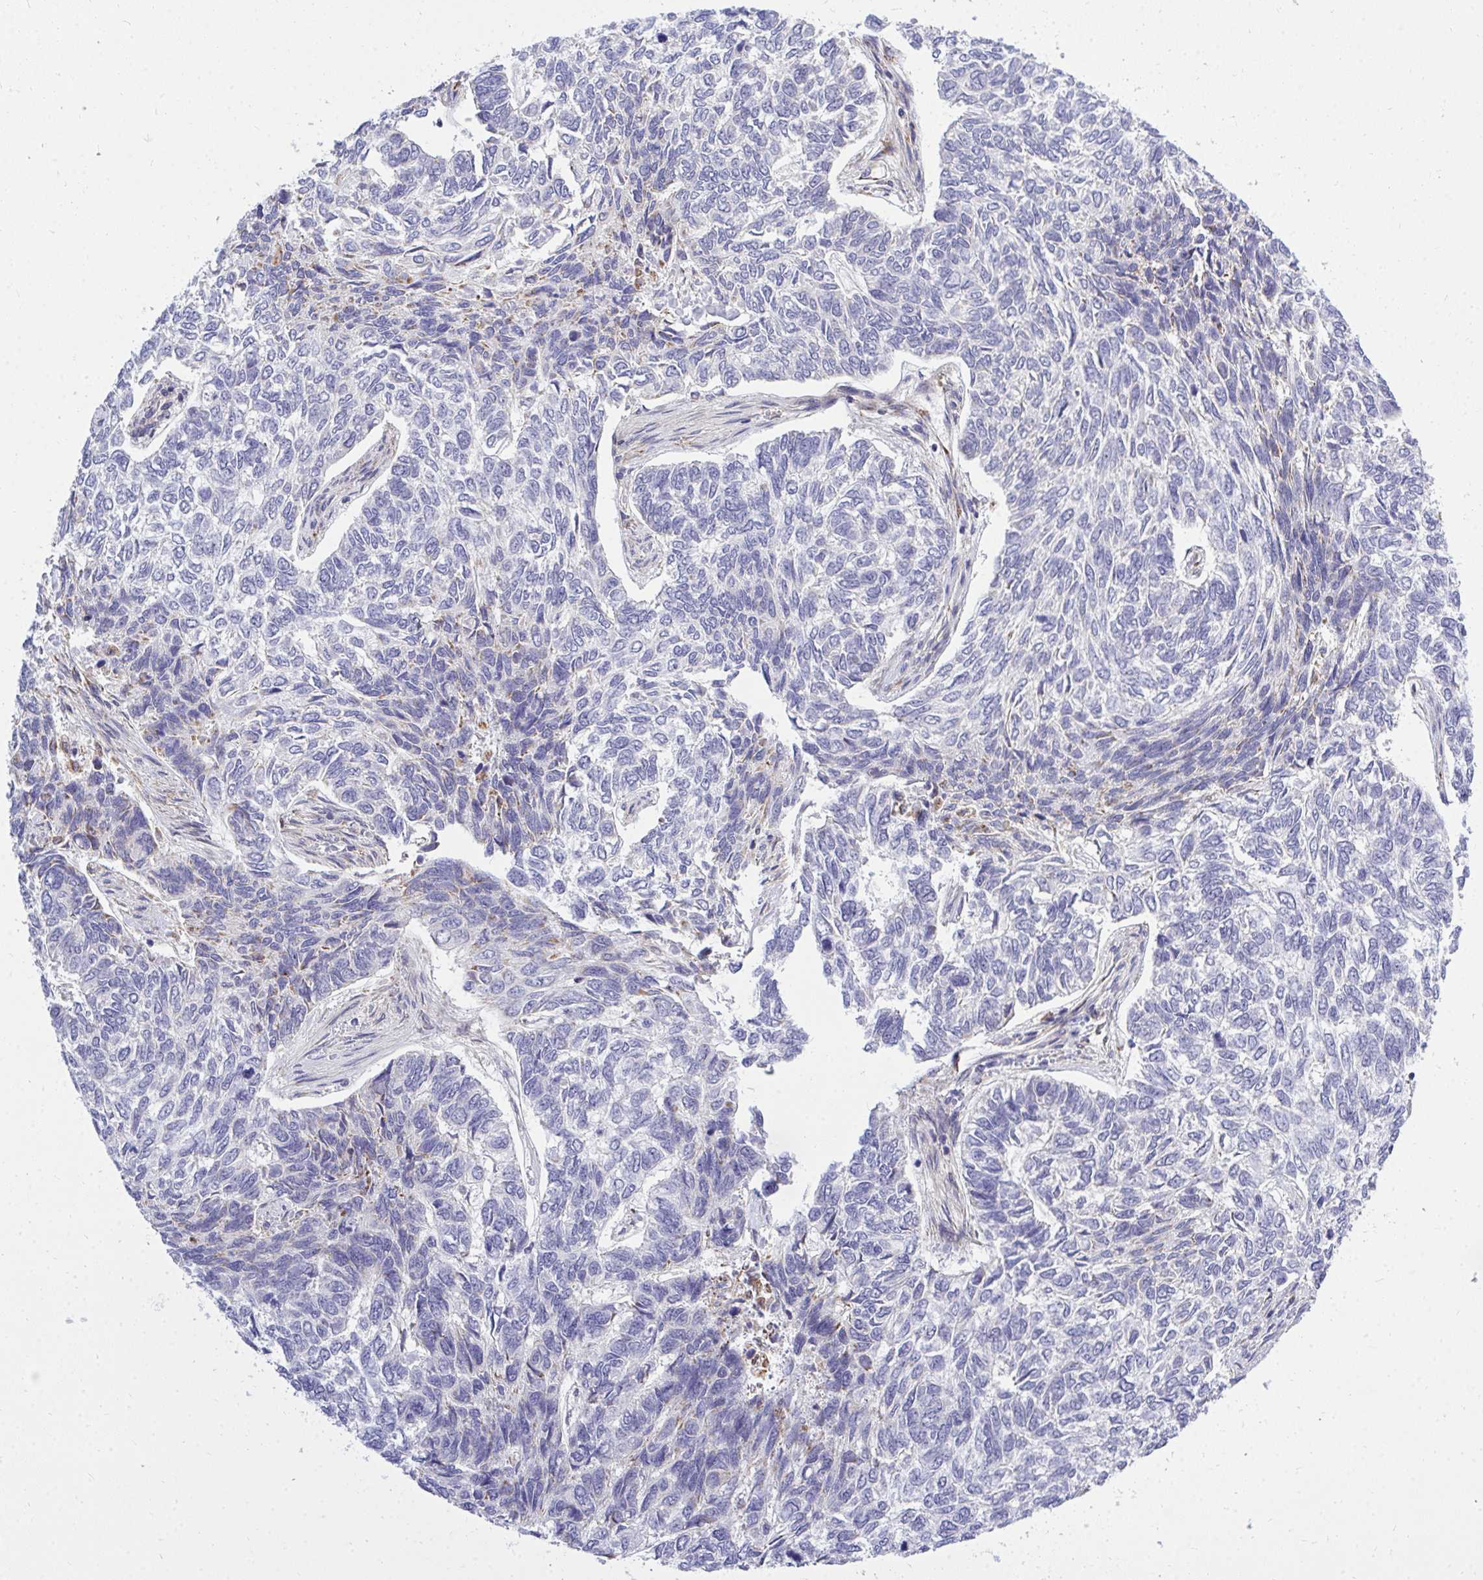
{"staining": {"intensity": "negative", "quantity": "none", "location": "none"}, "tissue": "skin cancer", "cell_type": "Tumor cells", "image_type": "cancer", "snomed": [{"axis": "morphology", "description": "Basal cell carcinoma"}, {"axis": "topography", "description": "Skin"}], "caption": "DAB immunohistochemical staining of skin cancer shows no significant staining in tumor cells.", "gene": "XAF1", "patient": {"sex": "female", "age": 65}}